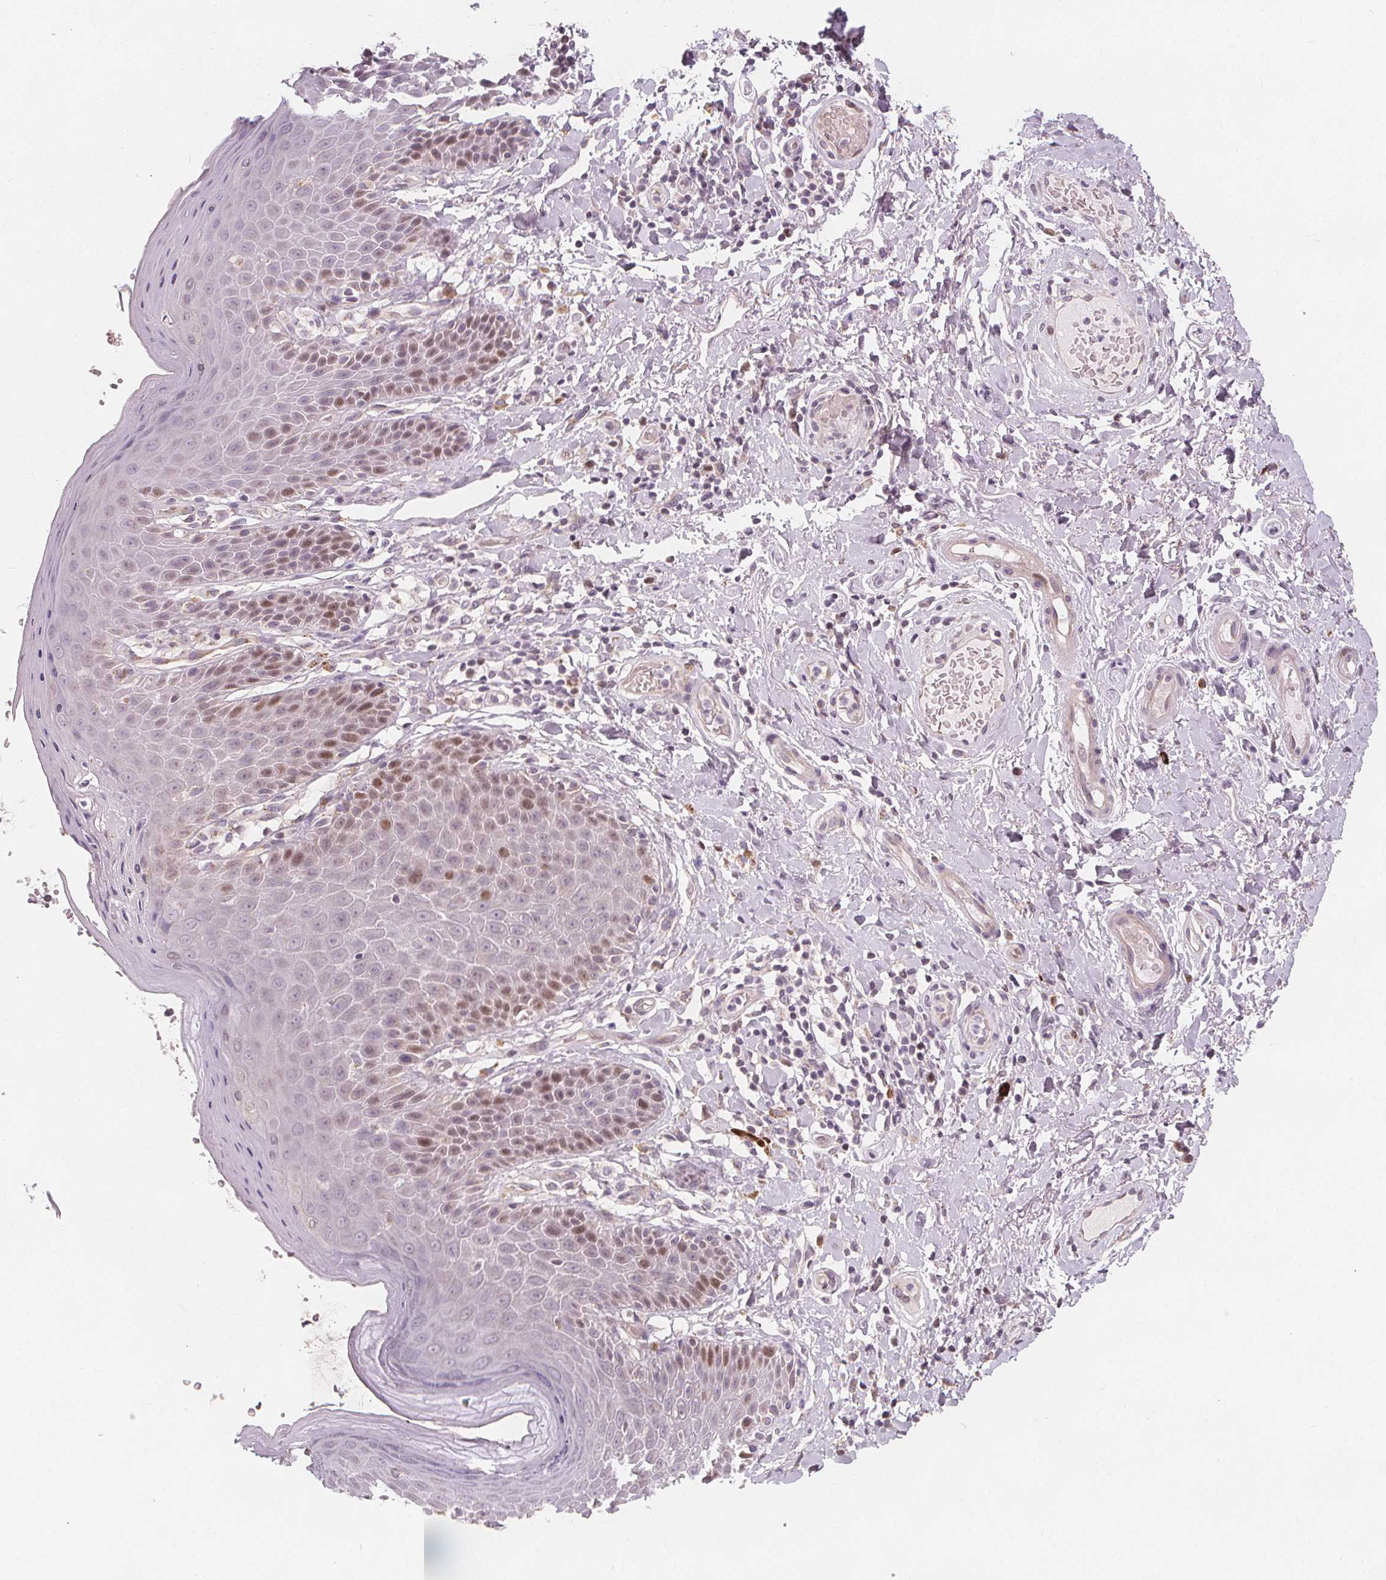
{"staining": {"intensity": "moderate", "quantity": "<25%", "location": "nuclear"}, "tissue": "skin", "cell_type": "Epidermal cells", "image_type": "normal", "snomed": [{"axis": "morphology", "description": "Normal tissue, NOS"}, {"axis": "topography", "description": "Anal"}, {"axis": "topography", "description": "Peripheral nerve tissue"}], "caption": "A micrograph showing moderate nuclear positivity in about <25% of epidermal cells in benign skin, as visualized by brown immunohistochemical staining.", "gene": "TIPIN", "patient": {"sex": "male", "age": 51}}